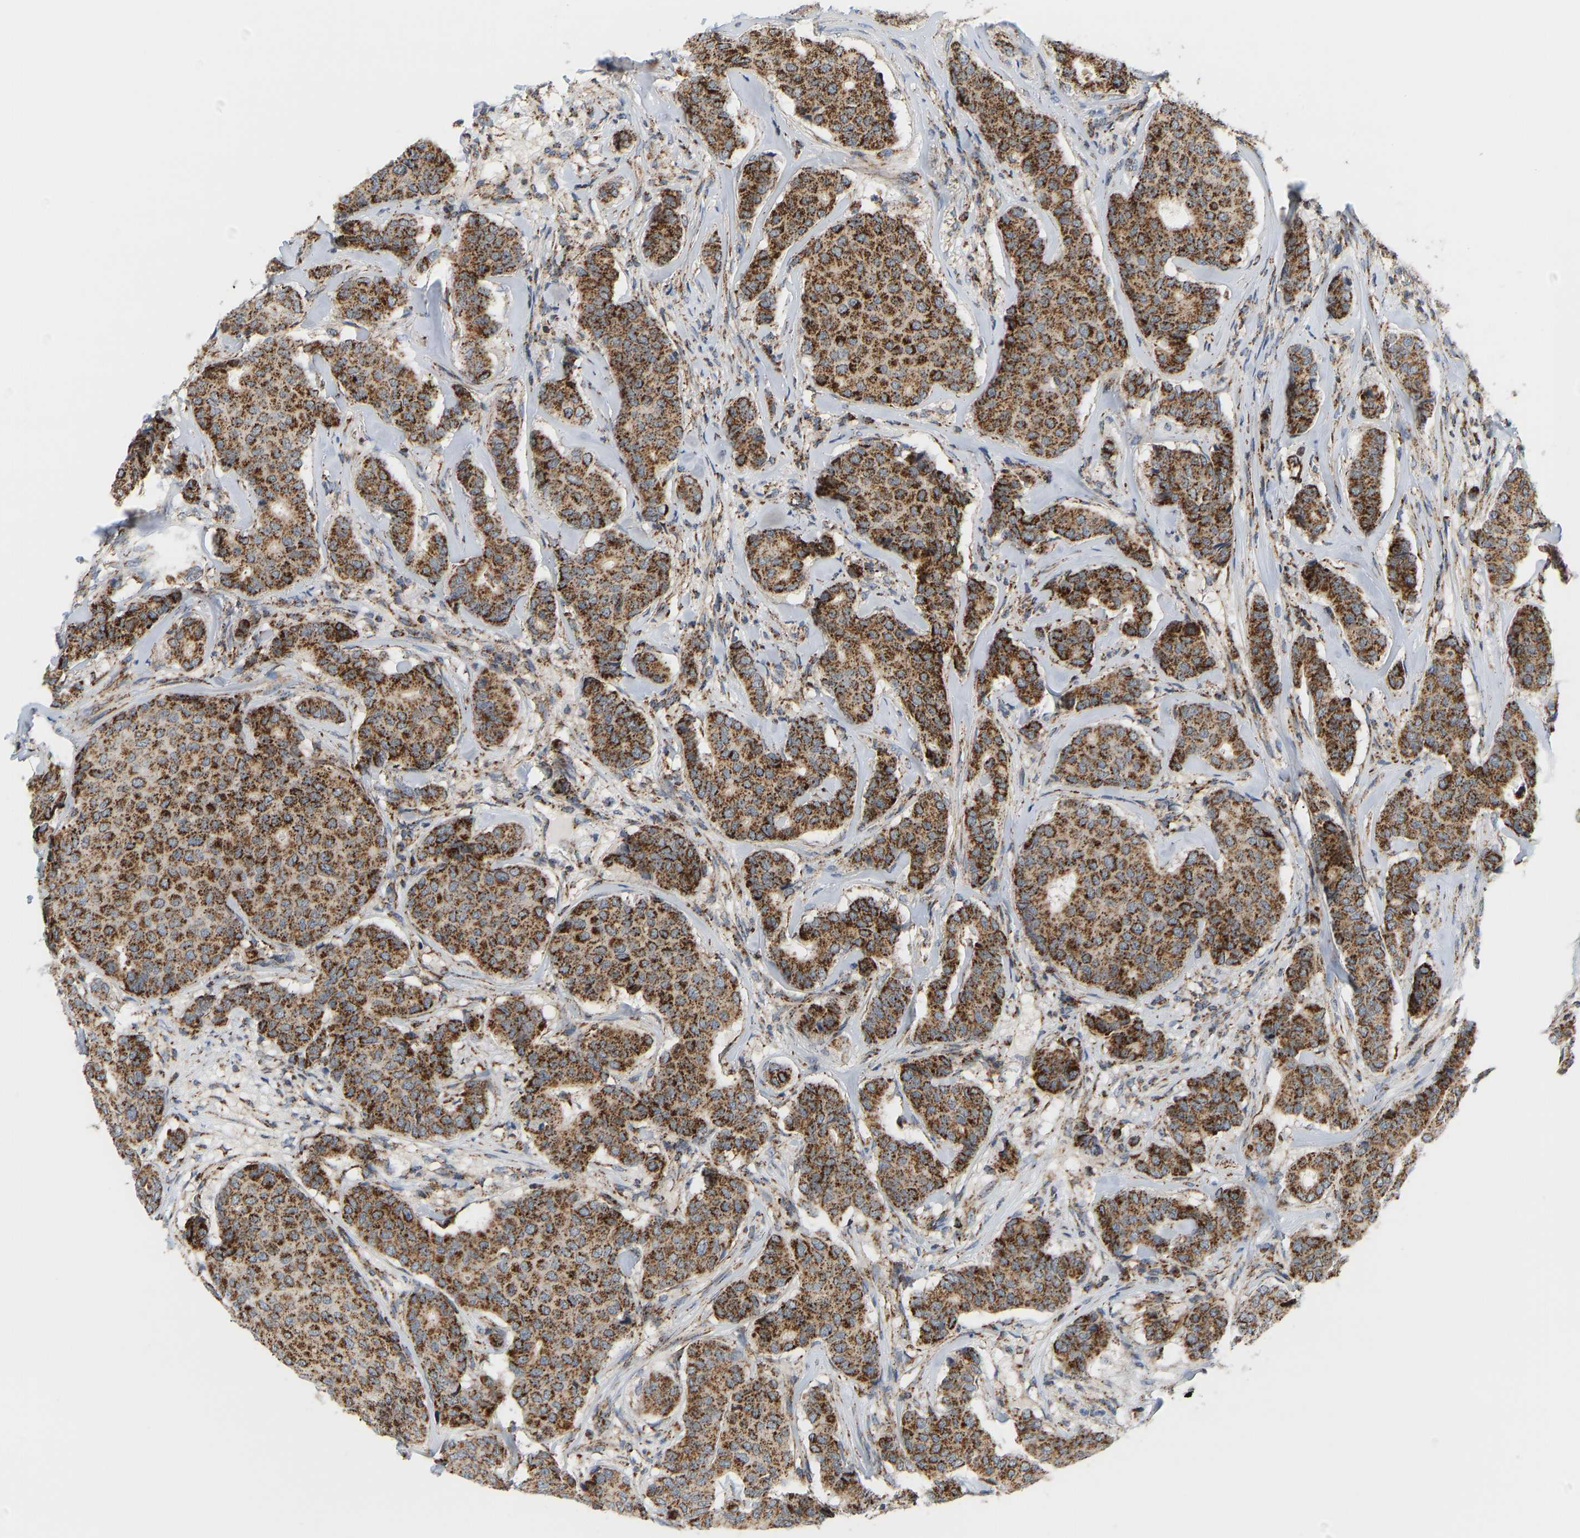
{"staining": {"intensity": "strong", "quantity": ">75%", "location": "cytoplasmic/membranous"}, "tissue": "breast cancer", "cell_type": "Tumor cells", "image_type": "cancer", "snomed": [{"axis": "morphology", "description": "Duct carcinoma"}, {"axis": "topography", "description": "Breast"}], "caption": "Infiltrating ductal carcinoma (breast) tissue displays strong cytoplasmic/membranous staining in about >75% of tumor cells", "gene": "GPSM2", "patient": {"sex": "female", "age": 75}}